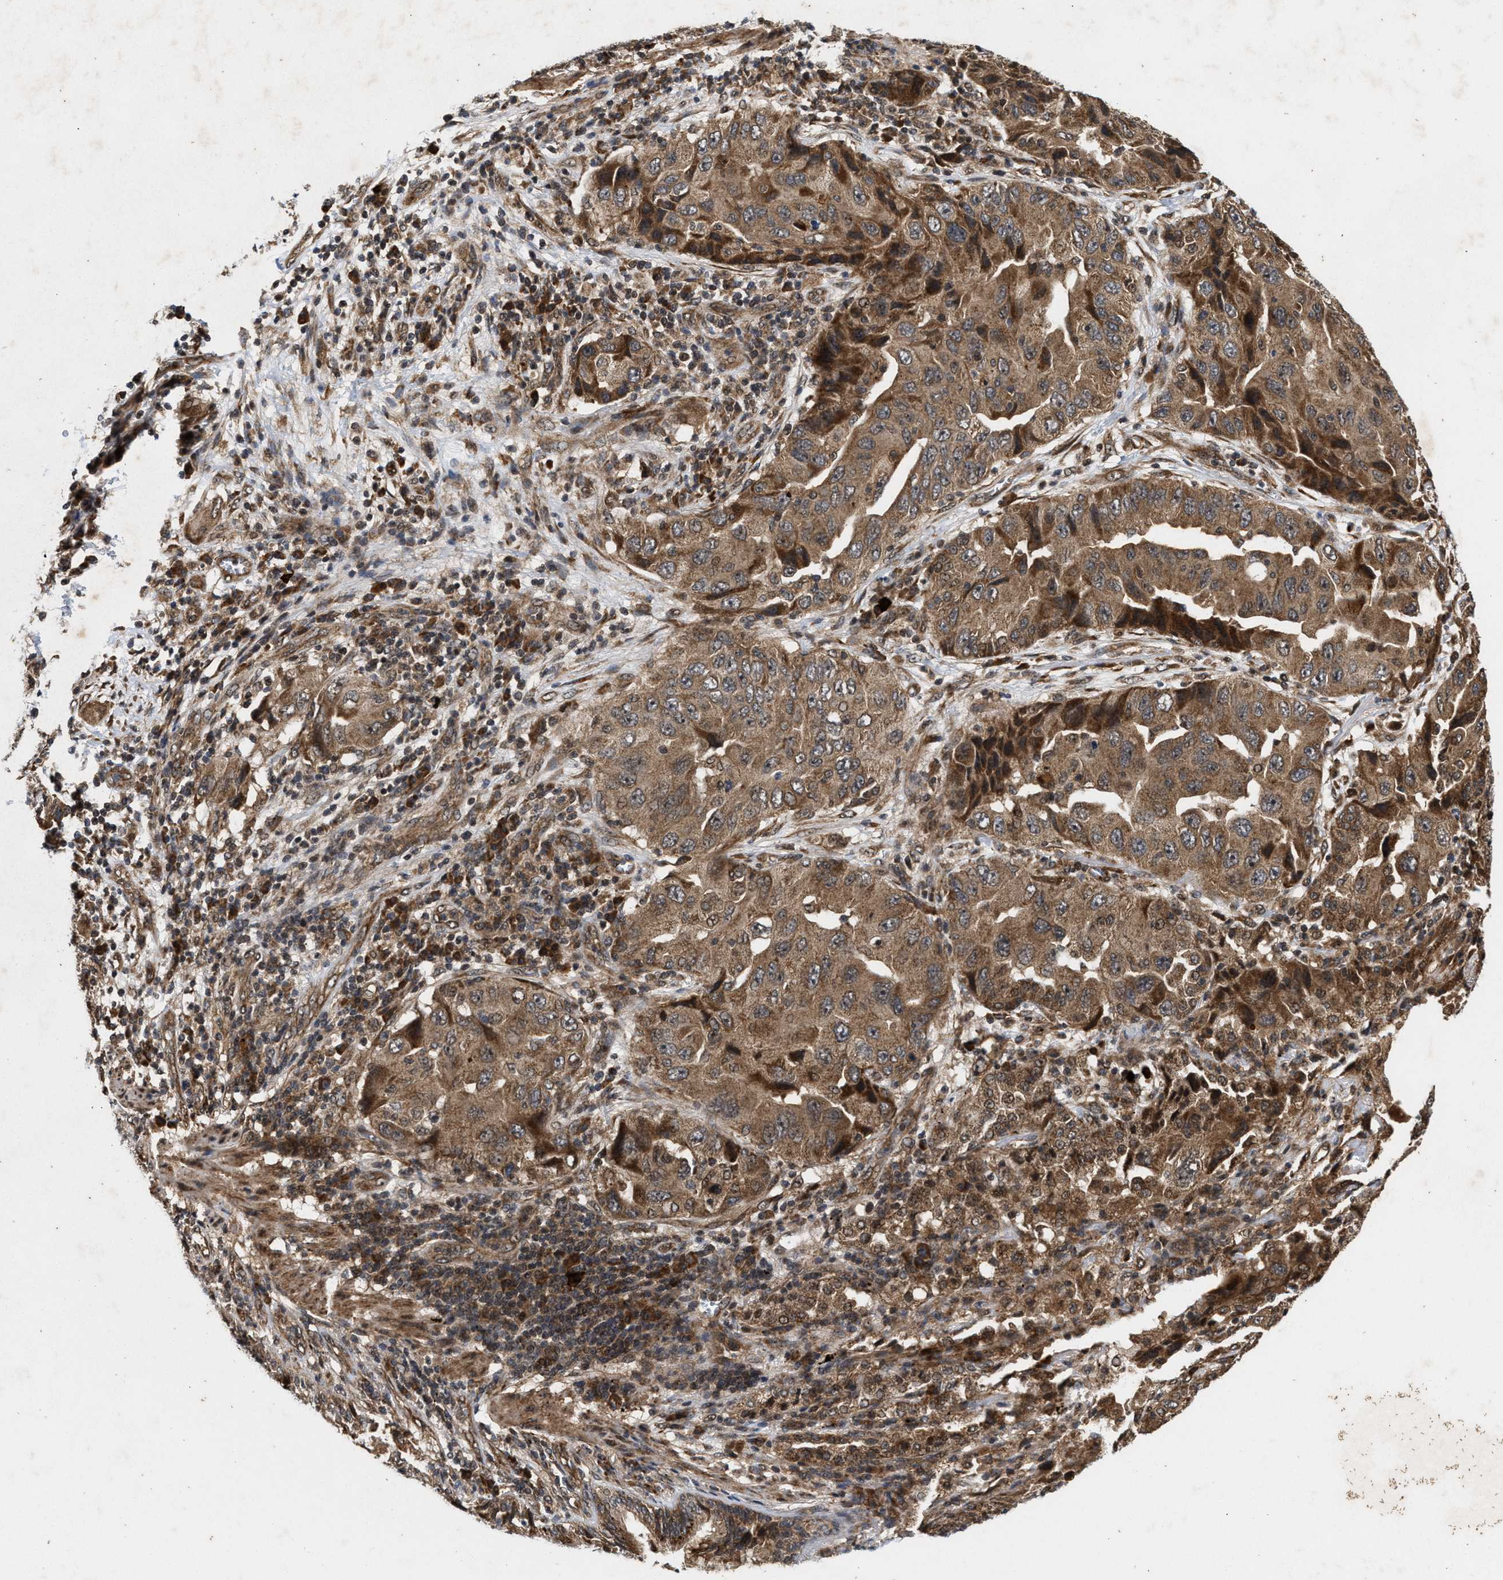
{"staining": {"intensity": "moderate", "quantity": ">75%", "location": "cytoplasmic/membranous"}, "tissue": "lung cancer", "cell_type": "Tumor cells", "image_type": "cancer", "snomed": [{"axis": "morphology", "description": "Adenocarcinoma, NOS"}, {"axis": "topography", "description": "Lung"}], "caption": "Brown immunohistochemical staining in lung adenocarcinoma demonstrates moderate cytoplasmic/membranous expression in approximately >75% of tumor cells.", "gene": "CFLAR", "patient": {"sex": "female", "age": 65}}